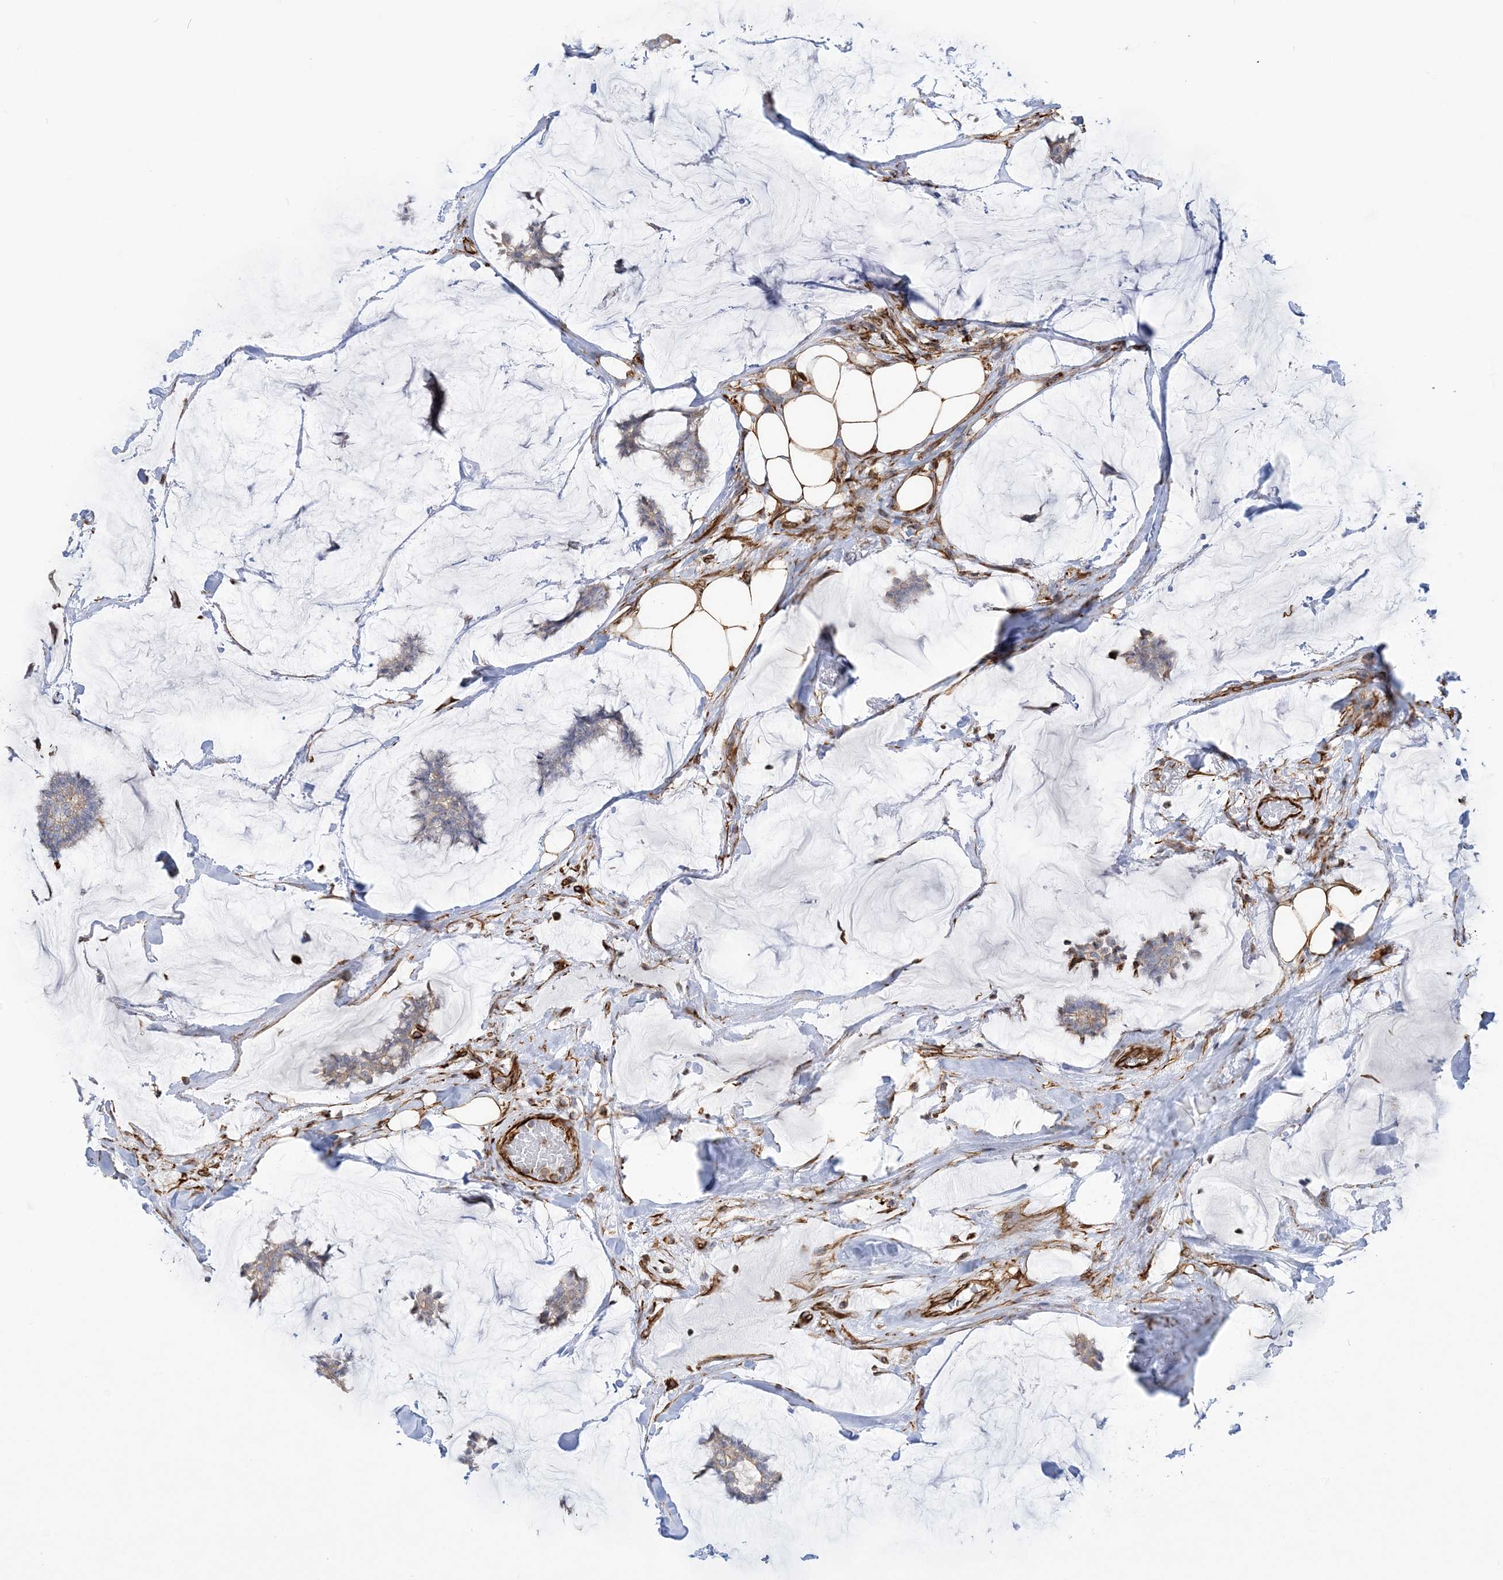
{"staining": {"intensity": "negative", "quantity": "none", "location": "none"}, "tissue": "breast cancer", "cell_type": "Tumor cells", "image_type": "cancer", "snomed": [{"axis": "morphology", "description": "Duct carcinoma"}, {"axis": "topography", "description": "Breast"}], "caption": "High power microscopy histopathology image of an immunohistochemistry image of intraductal carcinoma (breast), revealing no significant staining in tumor cells.", "gene": "SCLT1", "patient": {"sex": "female", "age": 93}}